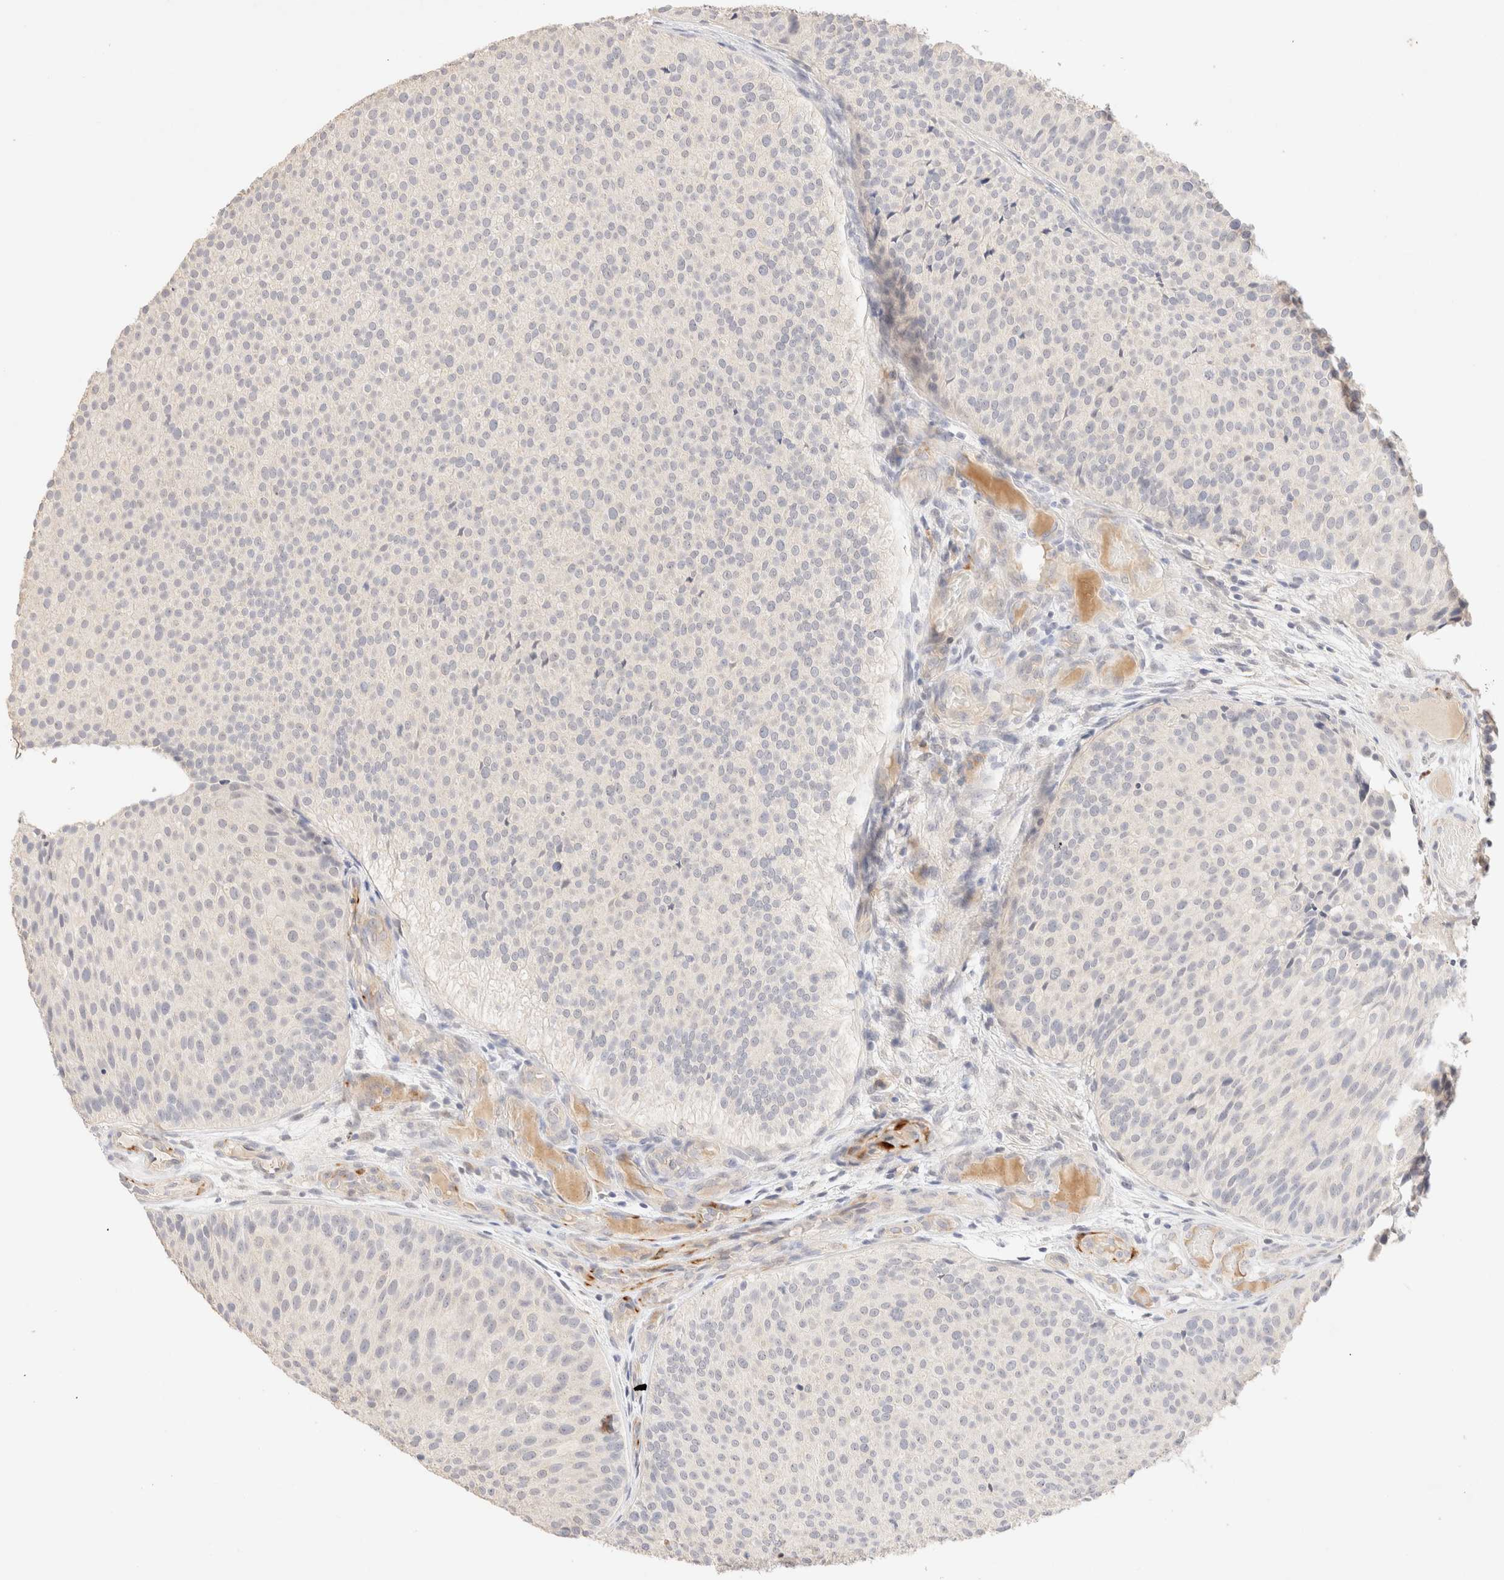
{"staining": {"intensity": "negative", "quantity": "none", "location": "none"}, "tissue": "urothelial cancer", "cell_type": "Tumor cells", "image_type": "cancer", "snomed": [{"axis": "morphology", "description": "Urothelial carcinoma, Low grade"}, {"axis": "topography", "description": "Urinary bladder"}], "caption": "Tumor cells are negative for brown protein staining in urothelial carcinoma (low-grade). (IHC, brightfield microscopy, high magnification).", "gene": "SNTB1", "patient": {"sex": "male", "age": 86}}